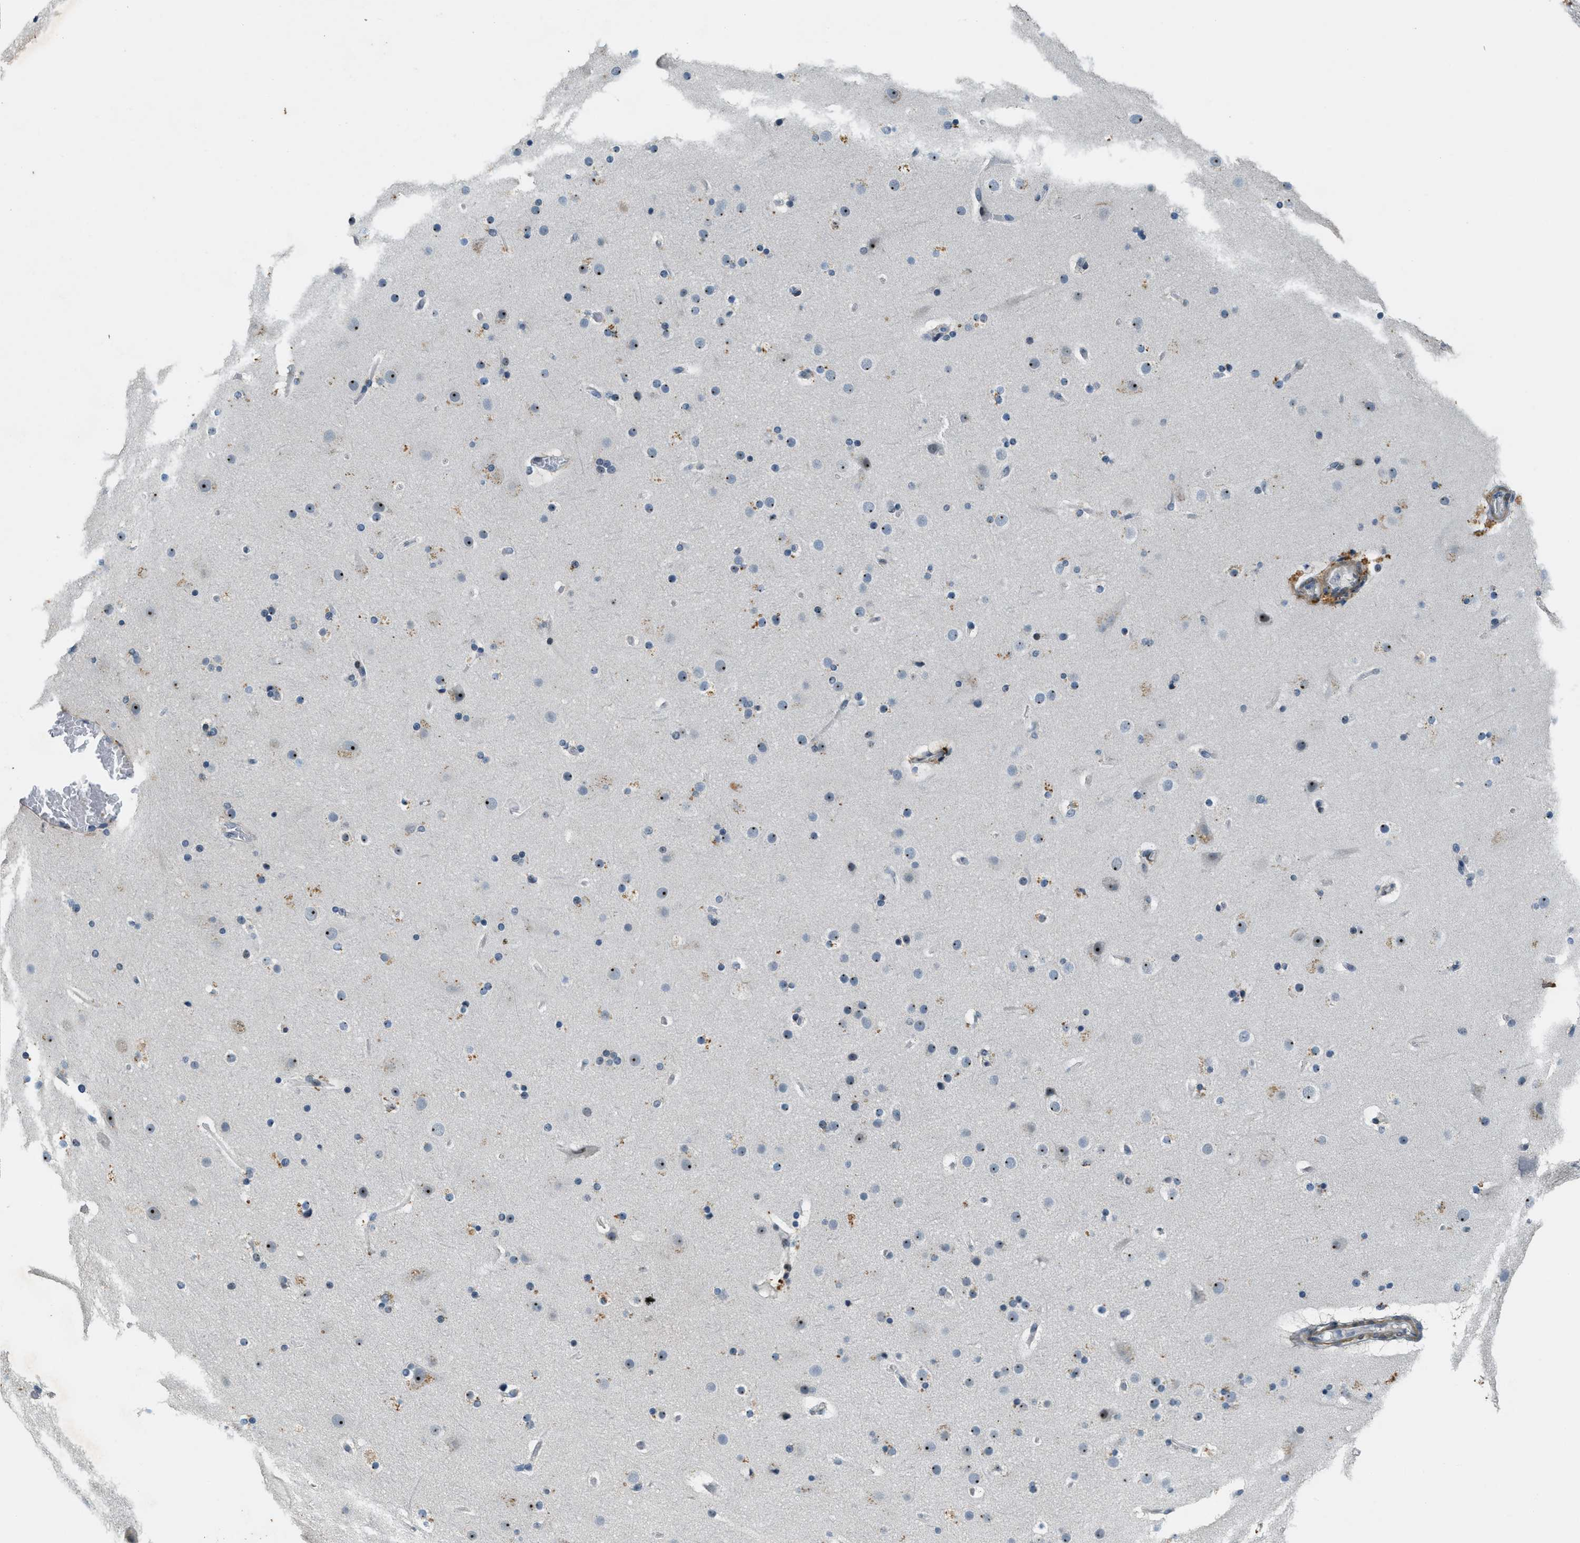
{"staining": {"intensity": "weak", "quantity": ">75%", "location": "nuclear"}, "tissue": "cerebral cortex", "cell_type": "Endothelial cells", "image_type": "normal", "snomed": [{"axis": "morphology", "description": "Normal tissue, NOS"}, {"axis": "topography", "description": "Cerebral cortex"}], "caption": "Immunohistochemical staining of benign cerebral cortex exhibits >75% levels of weak nuclear protein staining in about >75% of endothelial cells.", "gene": "DDX47", "patient": {"sex": "male", "age": 57}}